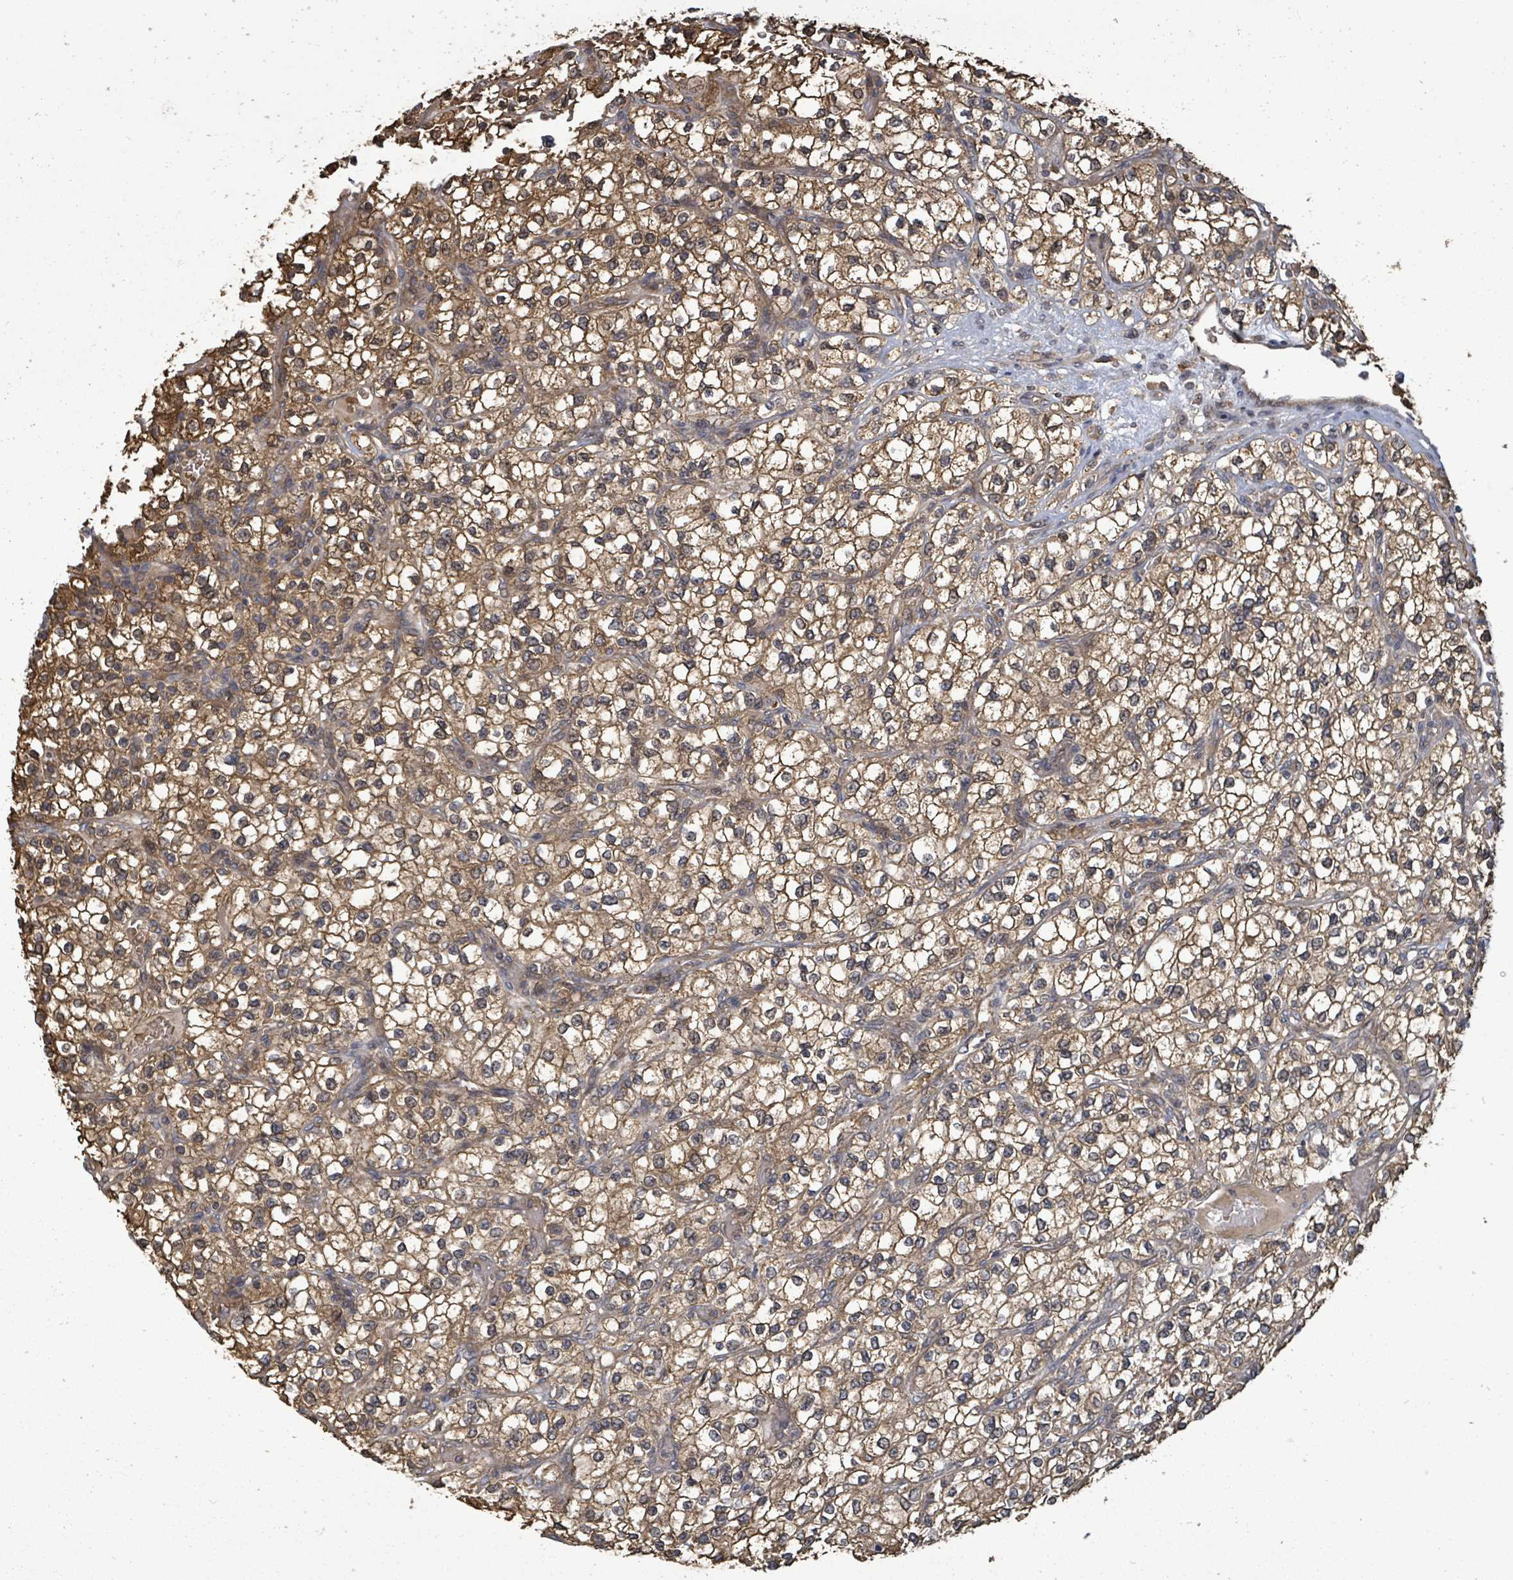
{"staining": {"intensity": "moderate", "quantity": "25%-75%", "location": "cytoplasmic/membranous"}, "tissue": "renal cancer", "cell_type": "Tumor cells", "image_type": "cancer", "snomed": [{"axis": "morphology", "description": "Adenocarcinoma, NOS"}, {"axis": "topography", "description": "Kidney"}], "caption": "Adenocarcinoma (renal) tissue displays moderate cytoplasmic/membranous staining in approximately 25%-75% of tumor cells", "gene": "MAP3K6", "patient": {"sex": "male", "age": 80}}